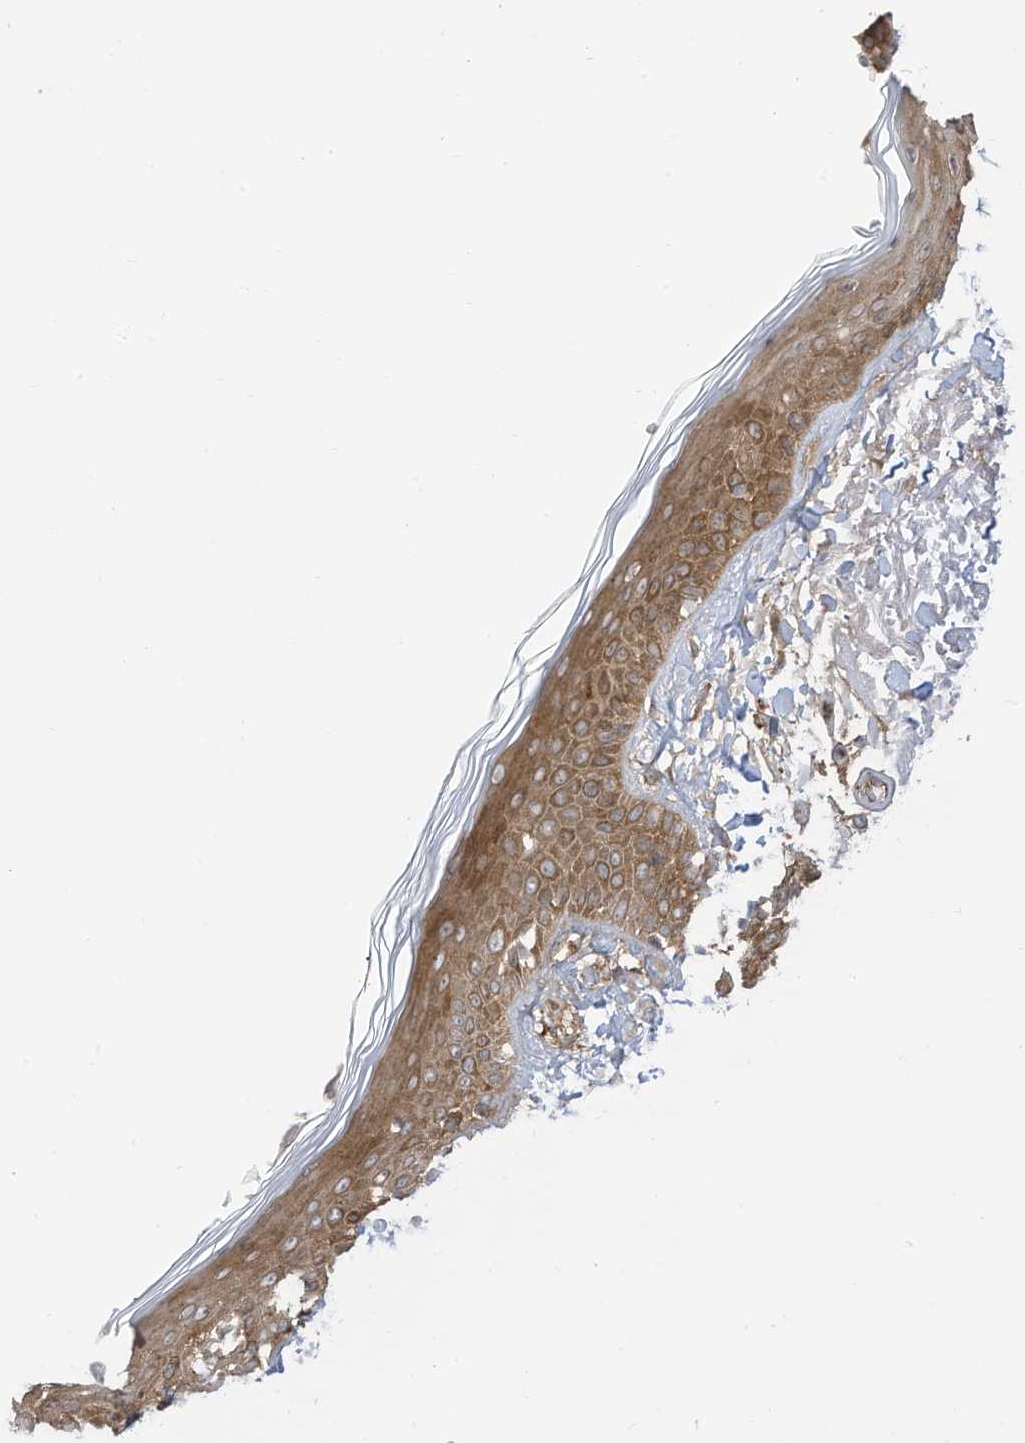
{"staining": {"intensity": "moderate", "quantity": ">75%", "location": "cytoplasmic/membranous"}, "tissue": "skin", "cell_type": "Fibroblasts", "image_type": "normal", "snomed": [{"axis": "morphology", "description": "Normal tissue, NOS"}, {"axis": "topography", "description": "Skin"}, {"axis": "topography", "description": "Skeletal muscle"}], "caption": "Brown immunohistochemical staining in unremarkable skin exhibits moderate cytoplasmic/membranous positivity in approximately >75% of fibroblasts.", "gene": "REPS1", "patient": {"sex": "male", "age": 83}}